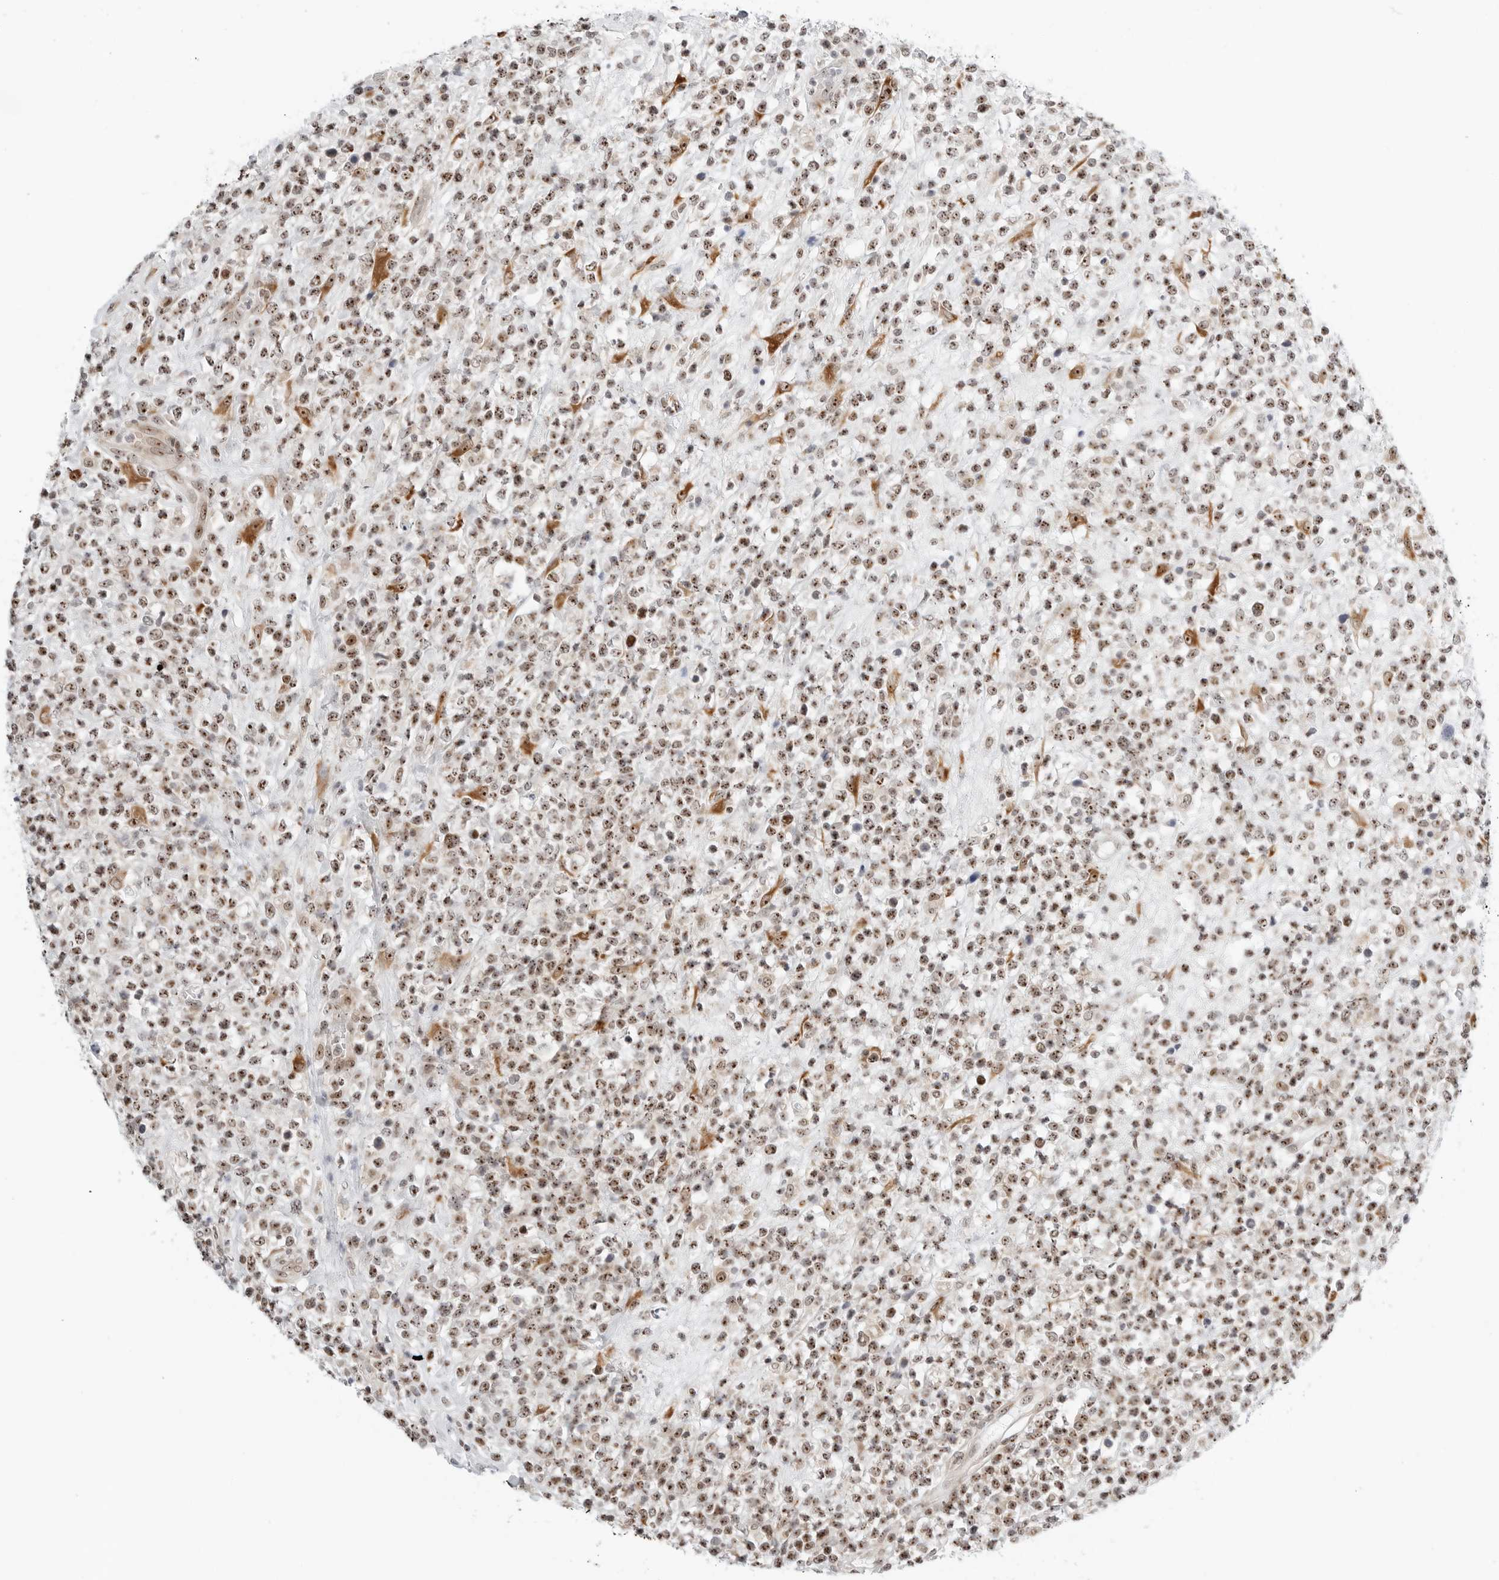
{"staining": {"intensity": "moderate", "quantity": ">75%", "location": "nuclear"}, "tissue": "lymphoma", "cell_type": "Tumor cells", "image_type": "cancer", "snomed": [{"axis": "morphology", "description": "Malignant lymphoma, non-Hodgkin's type, High grade"}, {"axis": "topography", "description": "Colon"}], "caption": "Immunohistochemical staining of human high-grade malignant lymphoma, non-Hodgkin's type exhibits medium levels of moderate nuclear protein positivity in approximately >75% of tumor cells.", "gene": "RIMKLA", "patient": {"sex": "female", "age": 53}}